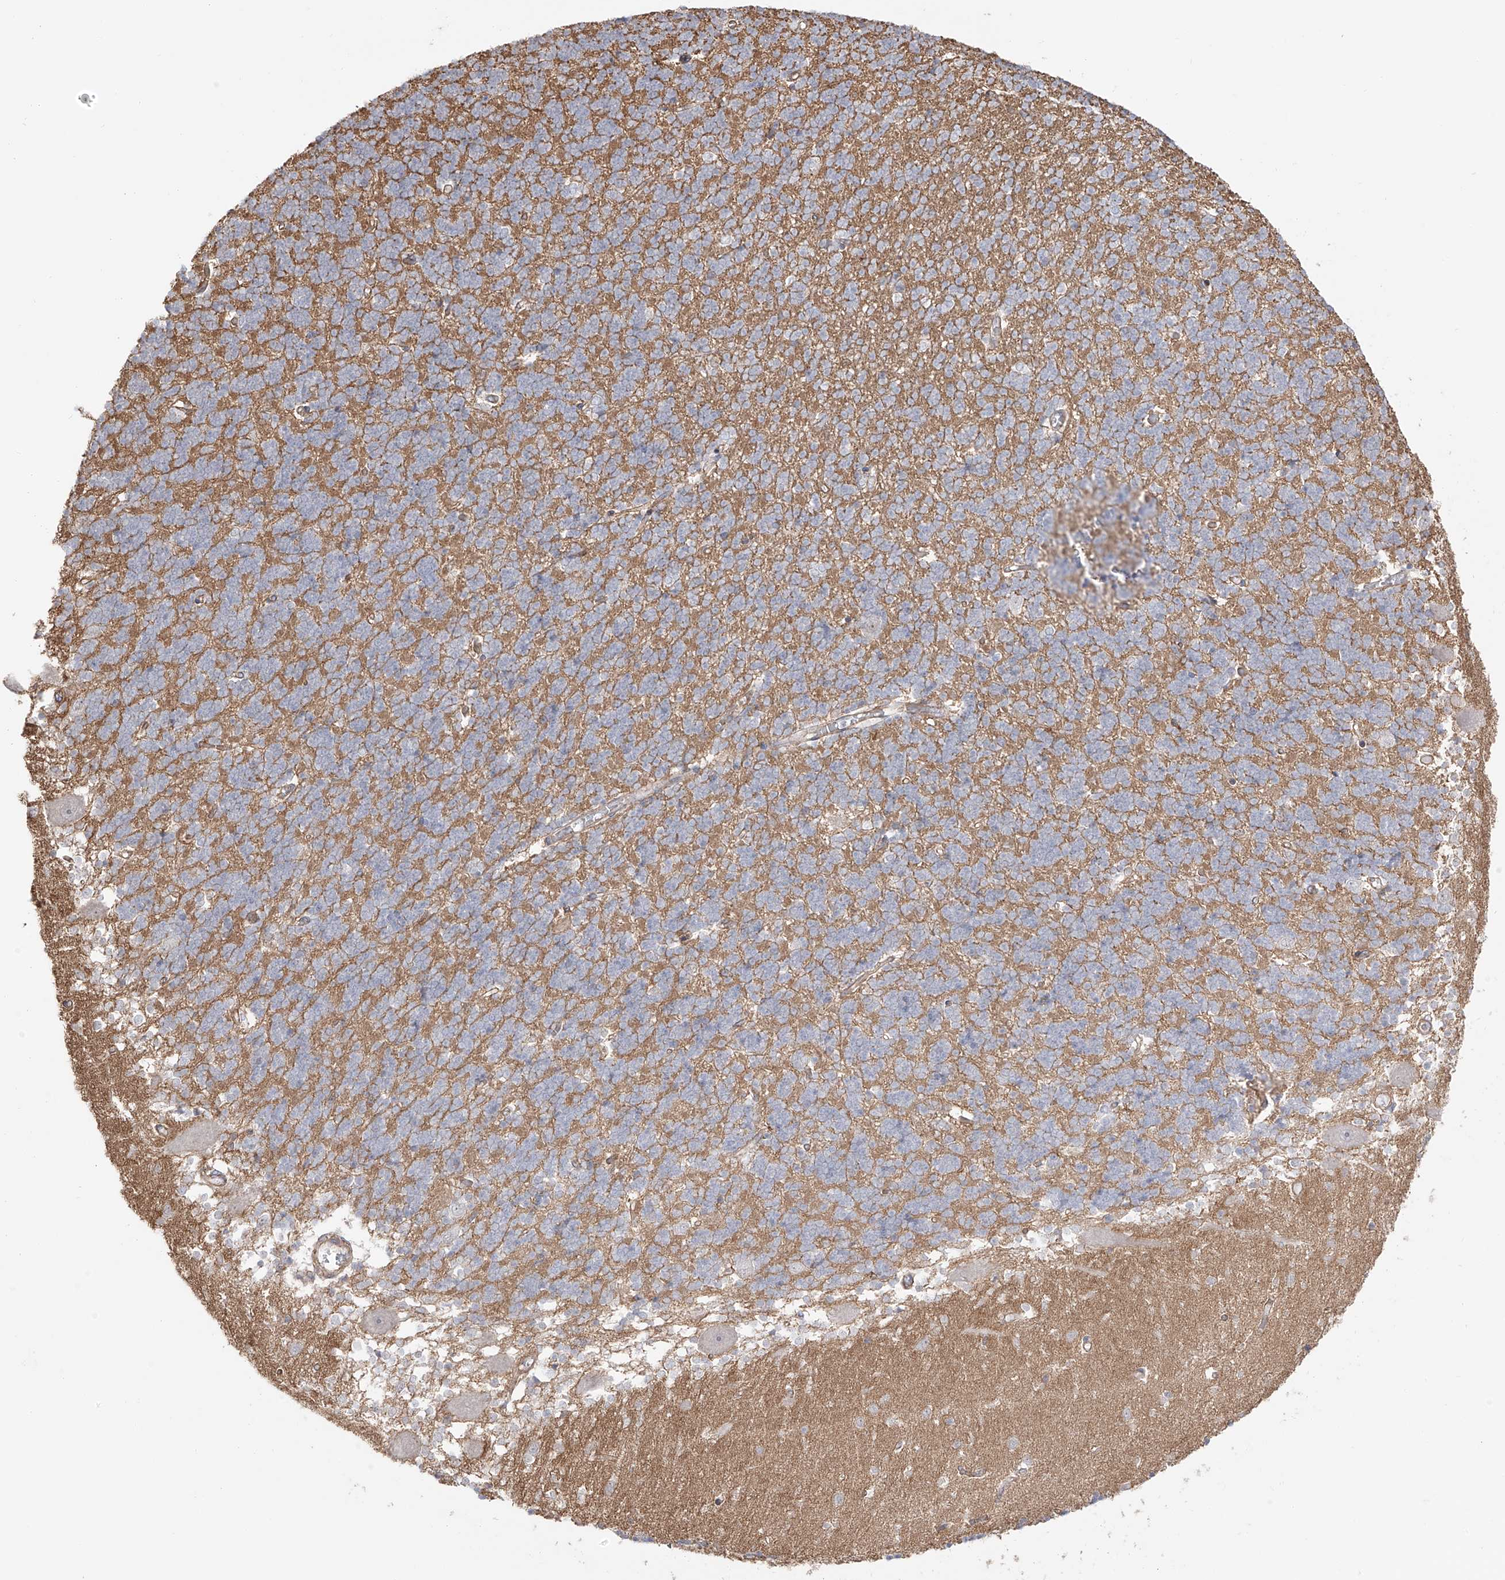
{"staining": {"intensity": "negative", "quantity": "none", "location": "none"}, "tissue": "cerebellum", "cell_type": "Cells in granular layer", "image_type": "normal", "snomed": [{"axis": "morphology", "description": "Normal tissue, NOS"}, {"axis": "topography", "description": "Cerebellum"}], "caption": "This is an IHC image of normal human cerebellum. There is no positivity in cells in granular layer.", "gene": "ZNF180", "patient": {"sex": "male", "age": 37}}